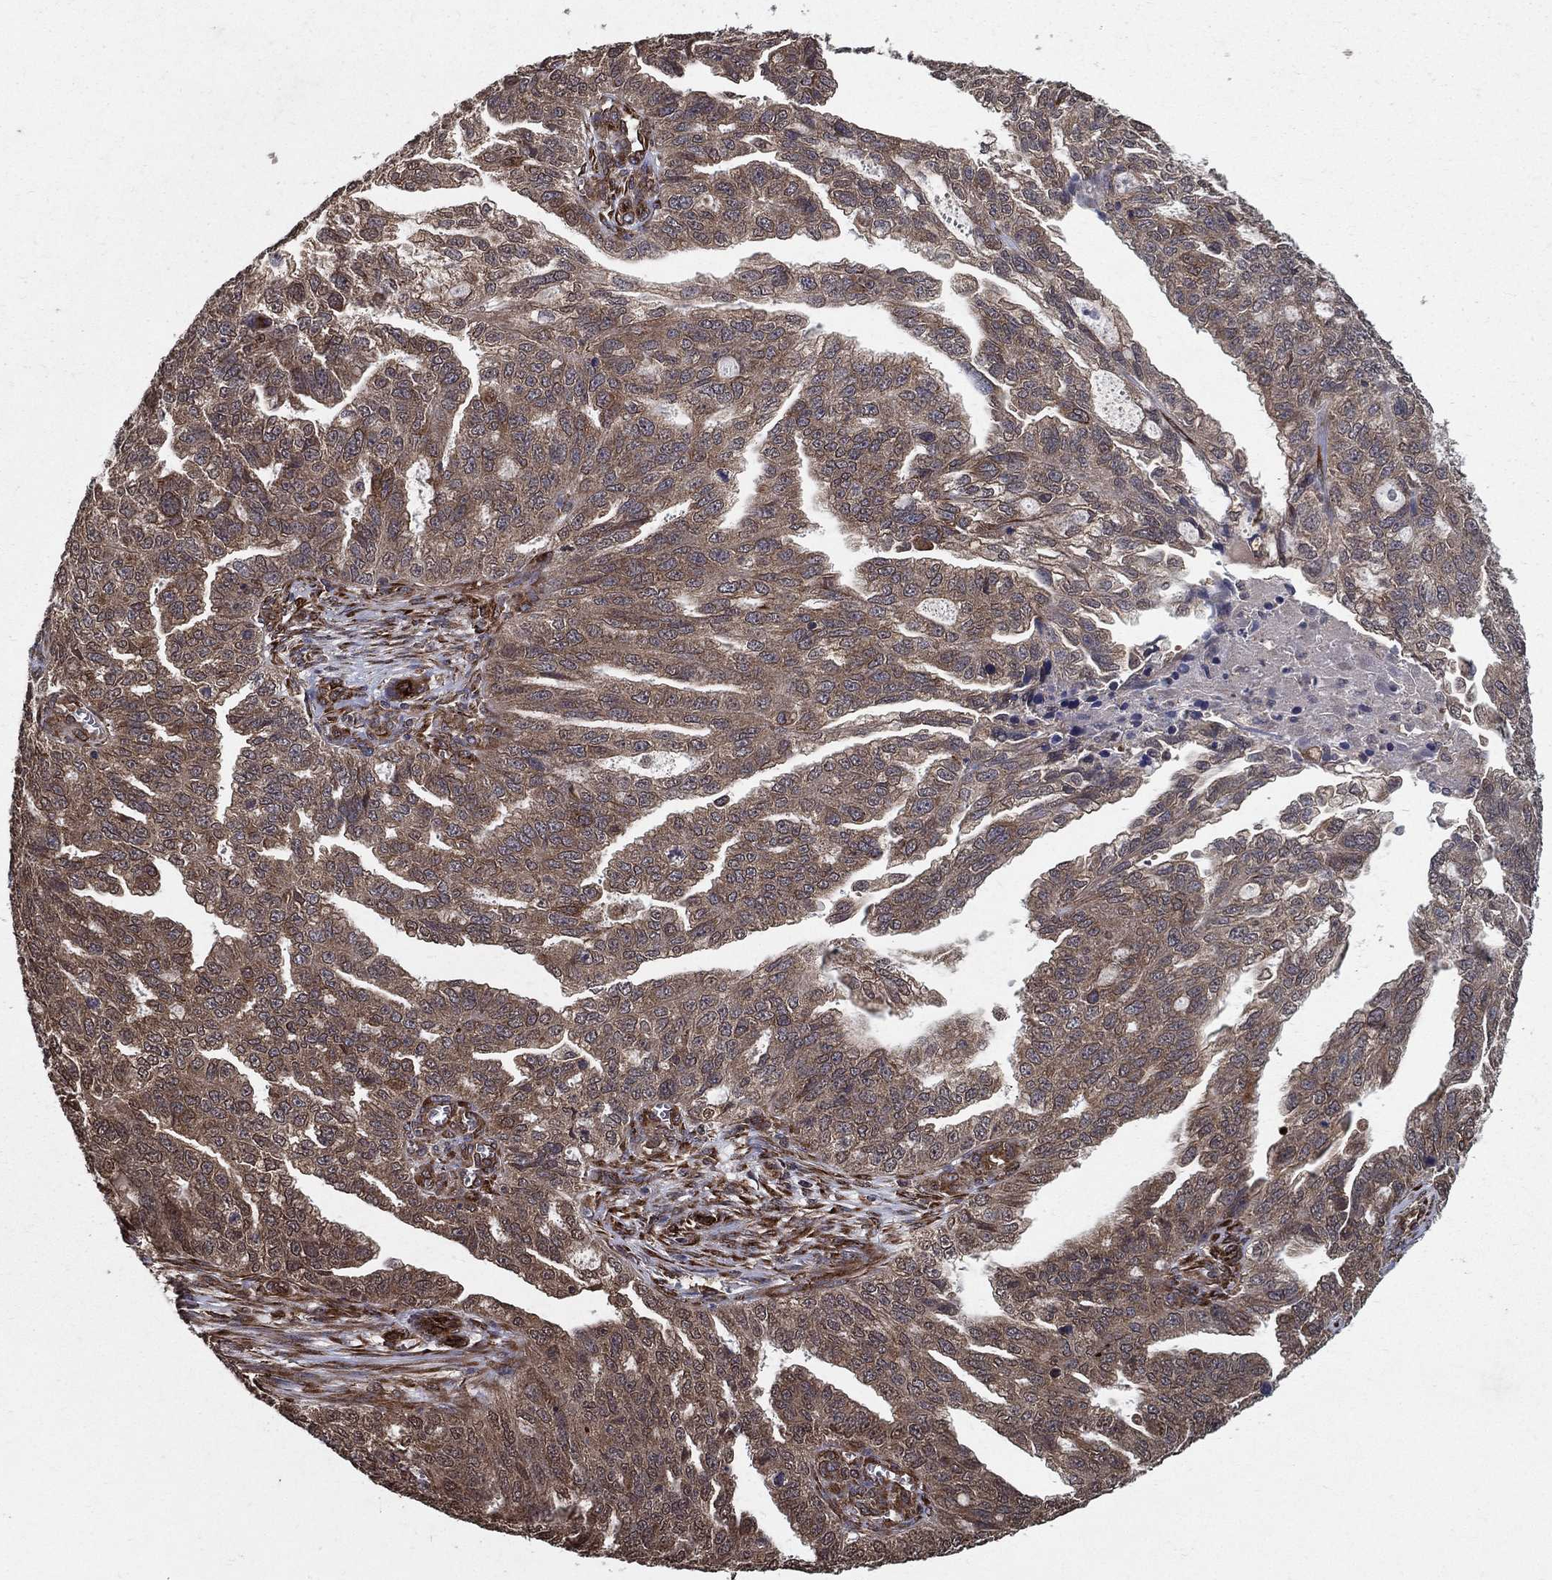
{"staining": {"intensity": "weak", "quantity": ">75%", "location": "cytoplasmic/membranous"}, "tissue": "ovarian cancer", "cell_type": "Tumor cells", "image_type": "cancer", "snomed": [{"axis": "morphology", "description": "Cystadenocarcinoma, serous, NOS"}, {"axis": "topography", "description": "Ovary"}], "caption": "Ovarian cancer (serous cystadenocarcinoma) stained with a brown dye displays weak cytoplasmic/membranous positive expression in about >75% of tumor cells.", "gene": "CERS2", "patient": {"sex": "female", "age": 51}}